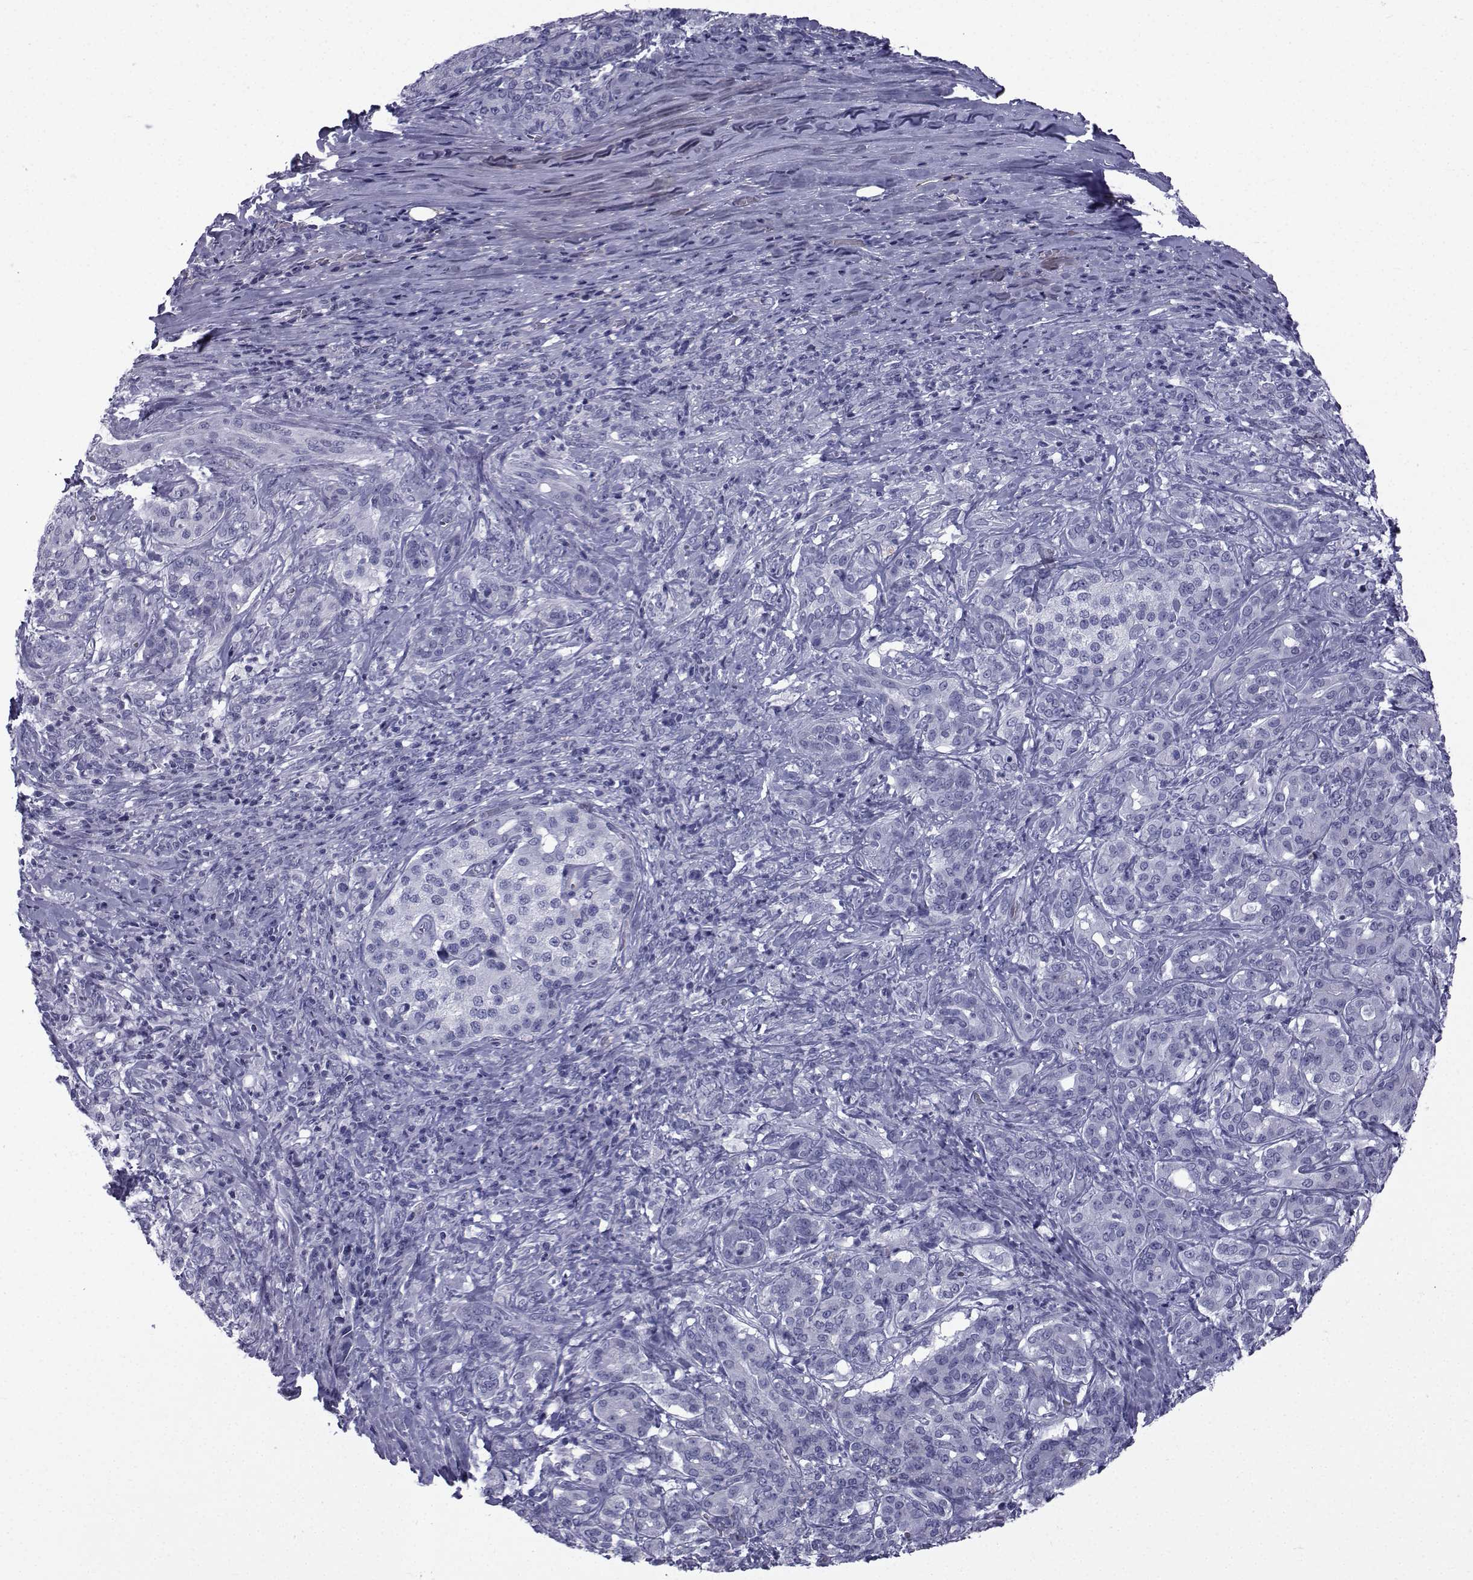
{"staining": {"intensity": "negative", "quantity": "none", "location": "none"}, "tissue": "pancreatic cancer", "cell_type": "Tumor cells", "image_type": "cancer", "snomed": [{"axis": "morphology", "description": "Normal tissue, NOS"}, {"axis": "morphology", "description": "Inflammation, NOS"}, {"axis": "morphology", "description": "Adenocarcinoma, NOS"}, {"axis": "topography", "description": "Pancreas"}], "caption": "Immunohistochemical staining of human pancreatic cancer (adenocarcinoma) reveals no significant expression in tumor cells.", "gene": "SPANXD", "patient": {"sex": "male", "age": 57}}